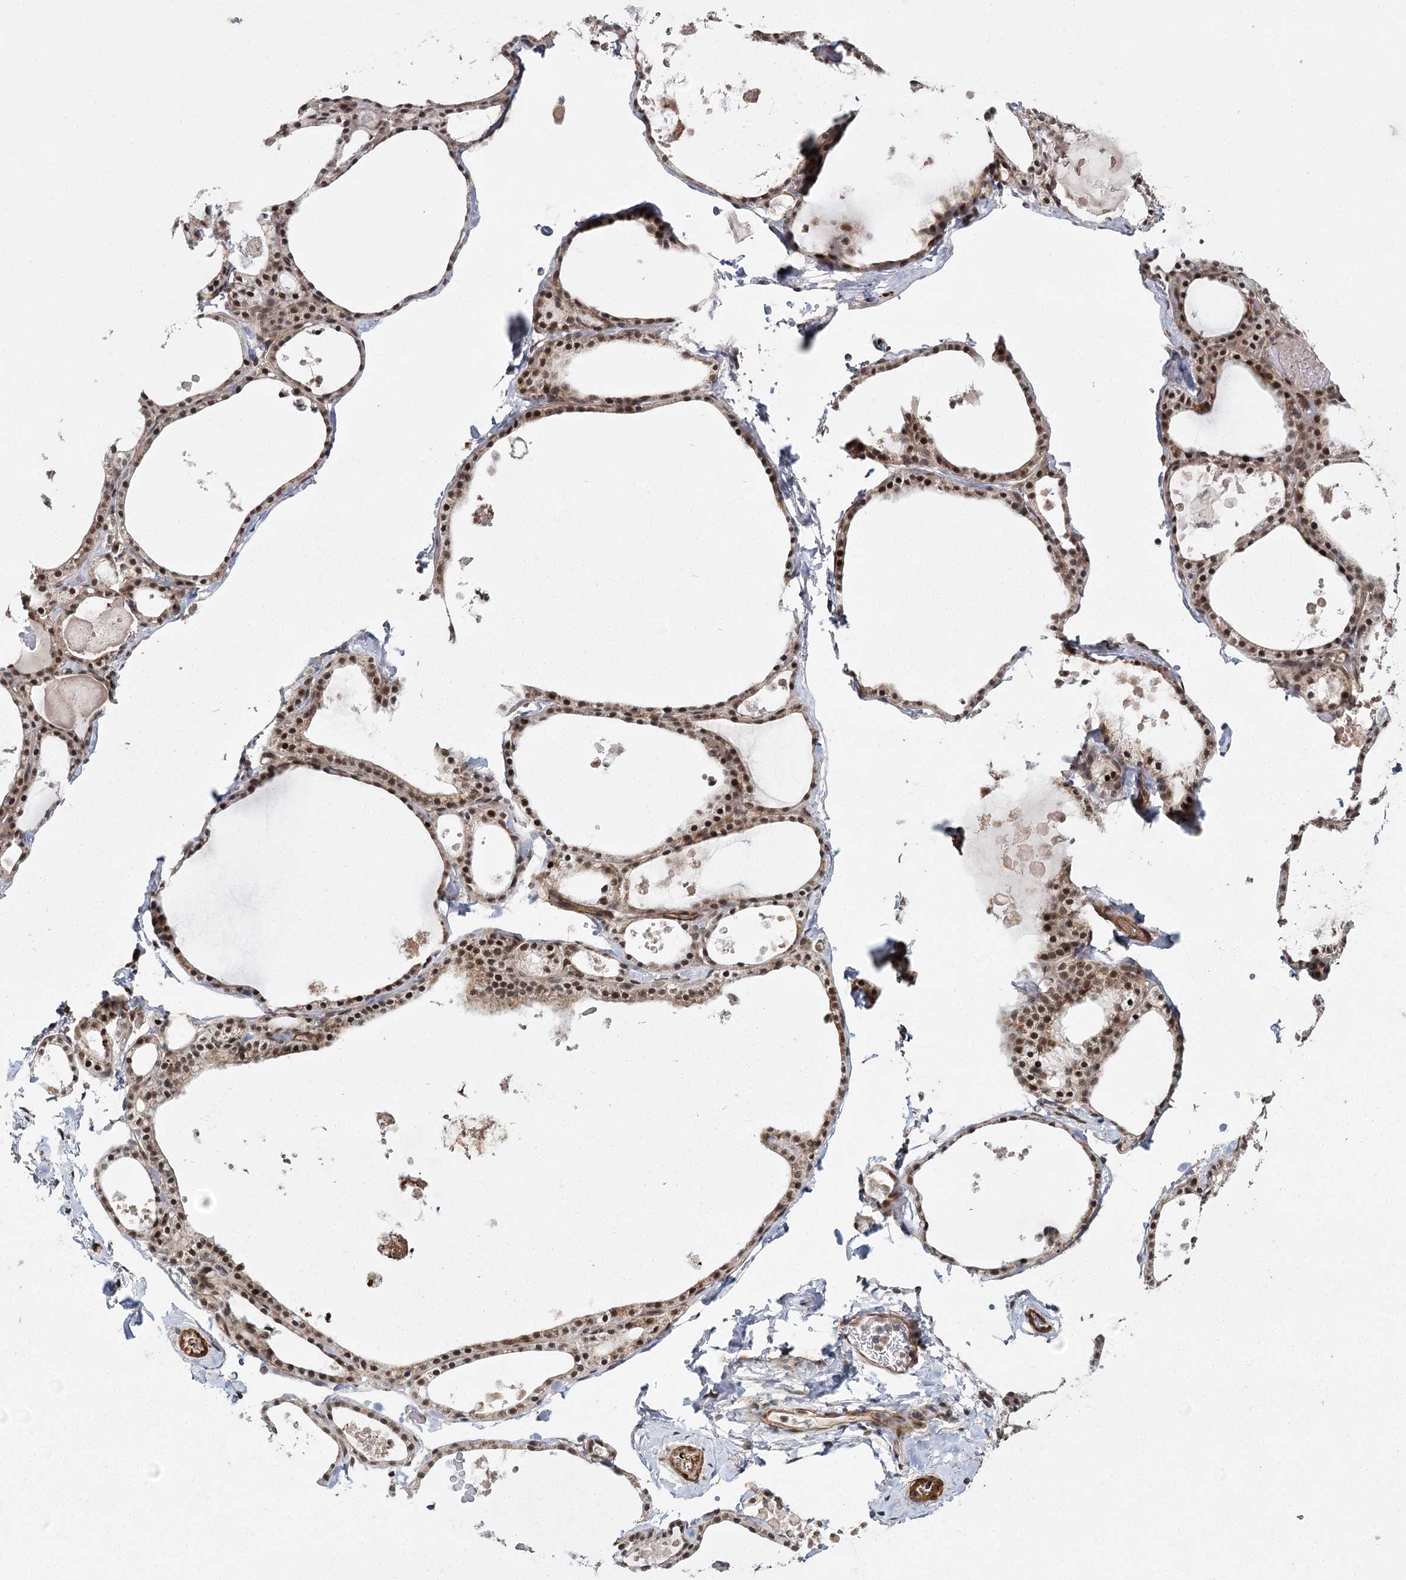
{"staining": {"intensity": "moderate", "quantity": ">75%", "location": "cytoplasmic/membranous,nuclear"}, "tissue": "thyroid gland", "cell_type": "Glandular cells", "image_type": "normal", "snomed": [{"axis": "morphology", "description": "Normal tissue, NOS"}, {"axis": "topography", "description": "Thyroid gland"}], "caption": "This histopathology image displays immunohistochemistry (IHC) staining of normal human thyroid gland, with medium moderate cytoplasmic/membranous,nuclear expression in approximately >75% of glandular cells.", "gene": "ZCCHC24", "patient": {"sex": "male", "age": 56}}